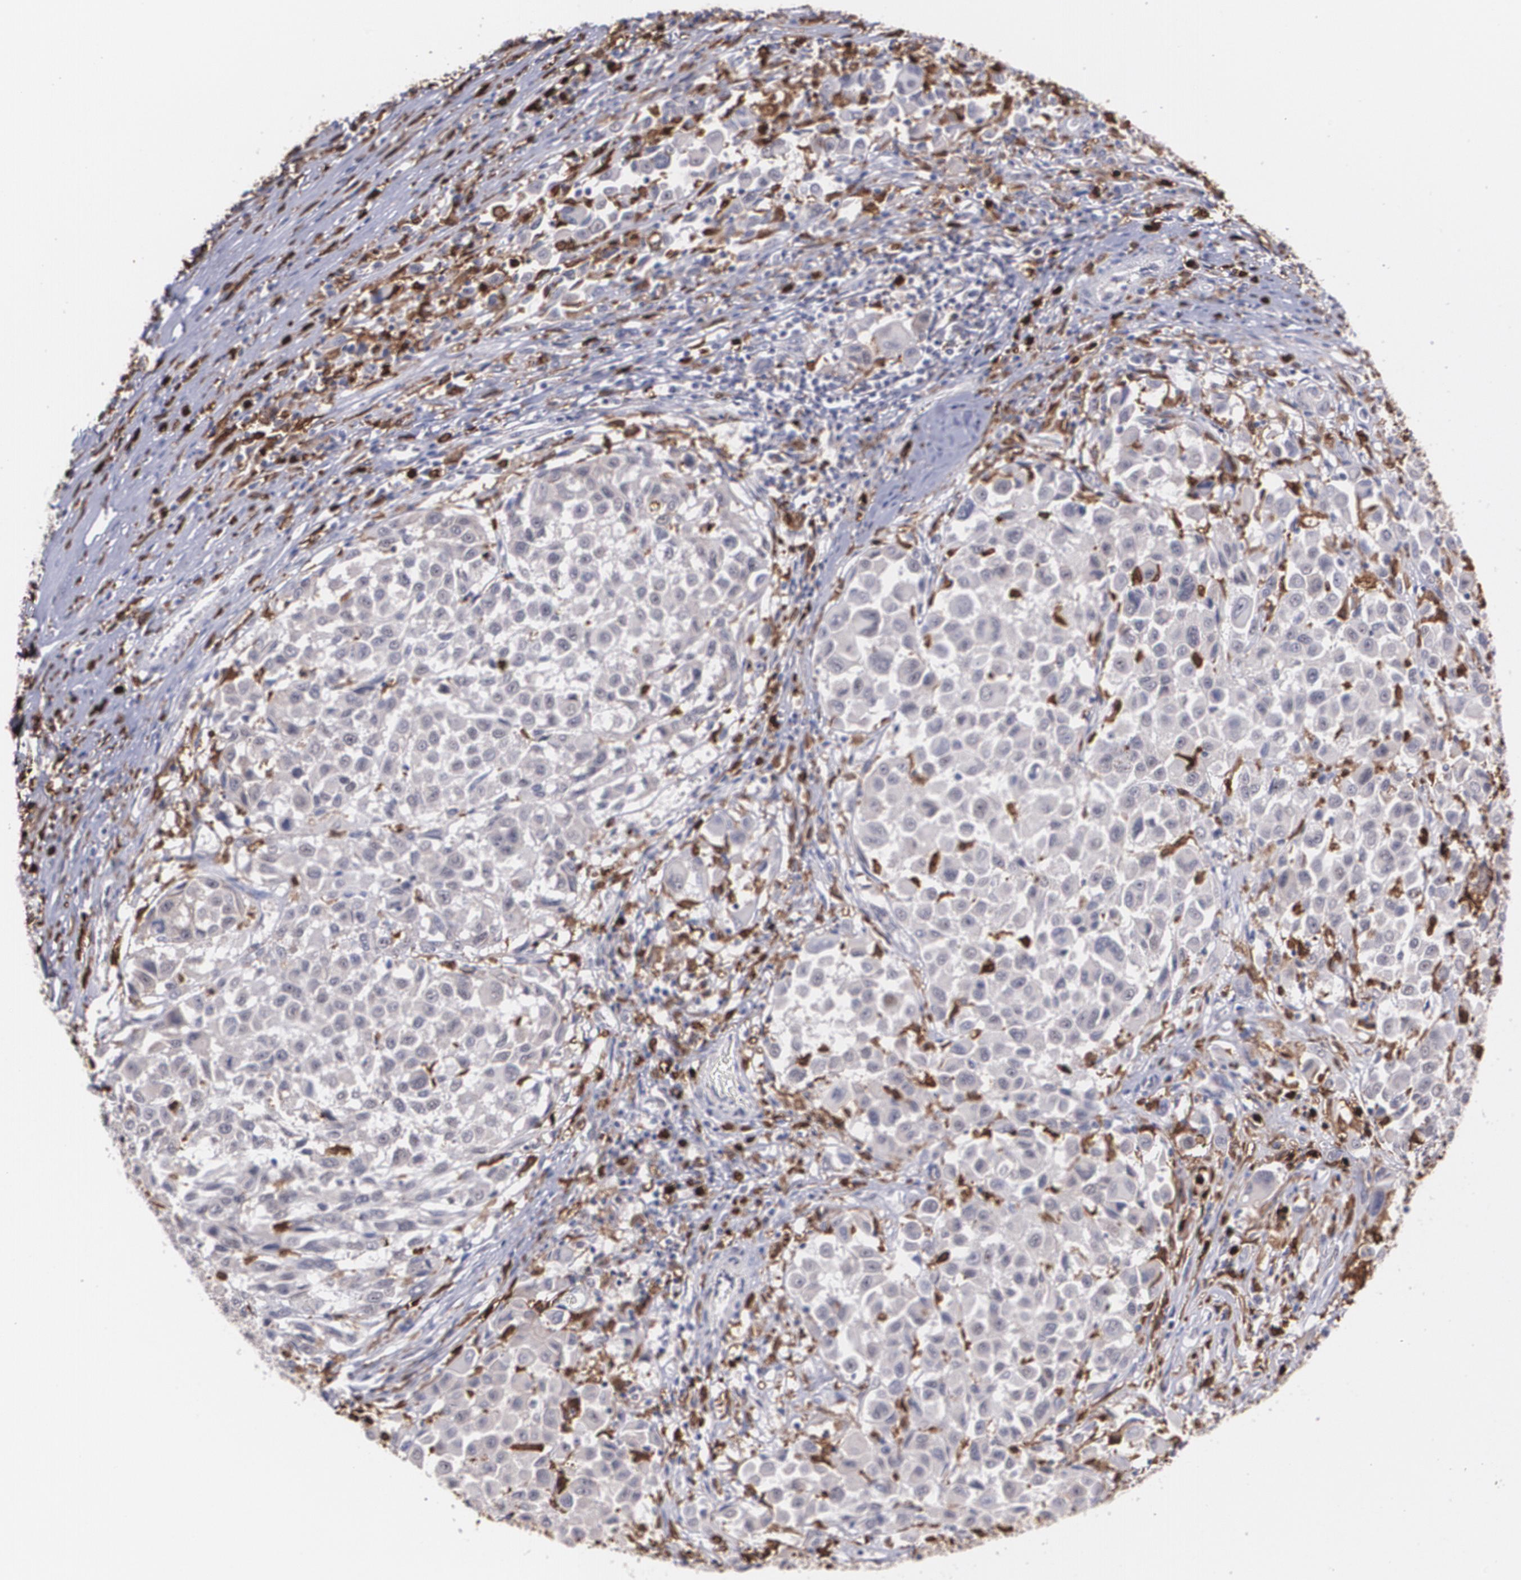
{"staining": {"intensity": "negative", "quantity": "none", "location": "none"}, "tissue": "melanoma", "cell_type": "Tumor cells", "image_type": "cancer", "snomed": [{"axis": "morphology", "description": "Malignant melanoma, Metastatic site"}, {"axis": "topography", "description": "Lymph node"}], "caption": "Melanoma was stained to show a protein in brown. There is no significant expression in tumor cells.", "gene": "NCF2", "patient": {"sex": "male", "age": 61}}